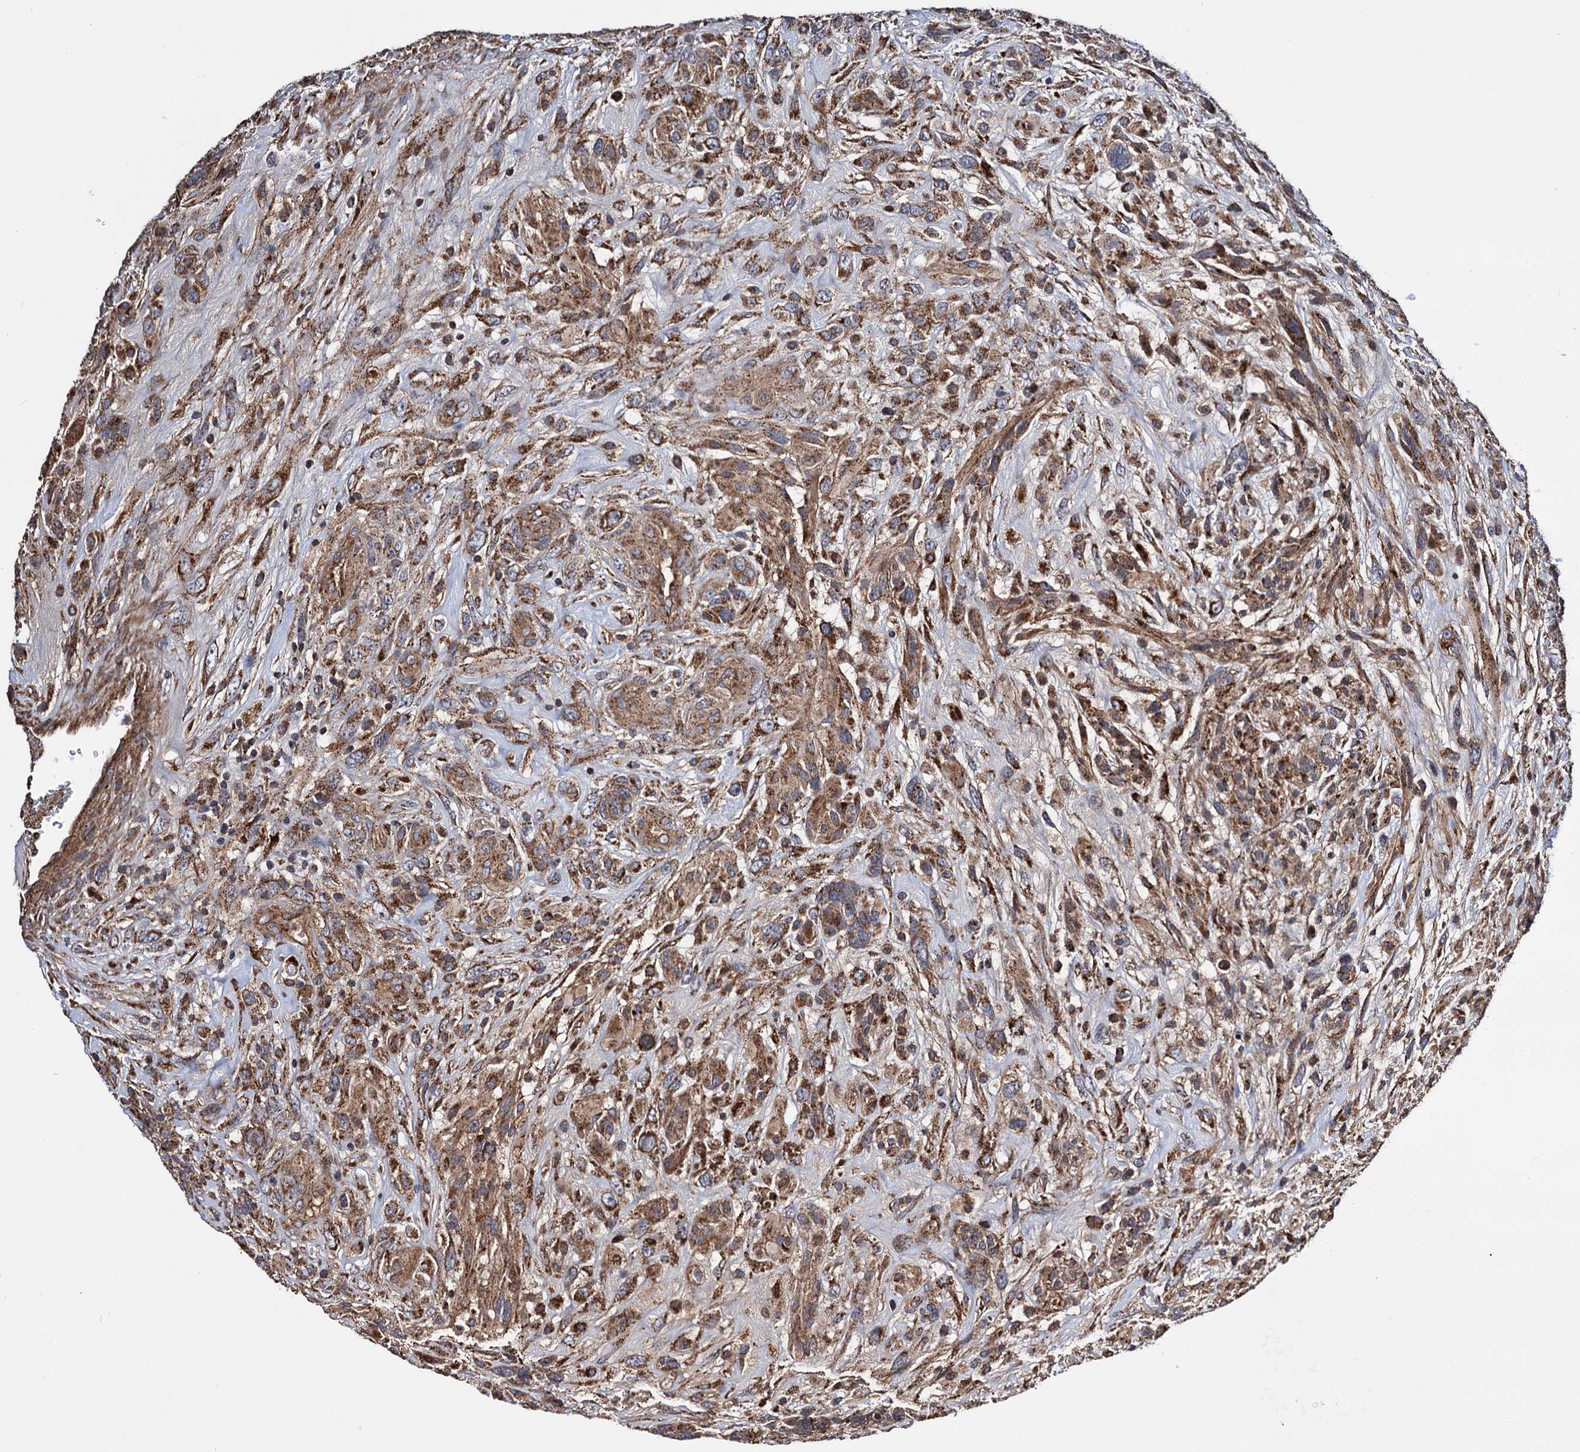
{"staining": {"intensity": "moderate", "quantity": ">75%", "location": "cytoplasmic/membranous"}, "tissue": "glioma", "cell_type": "Tumor cells", "image_type": "cancer", "snomed": [{"axis": "morphology", "description": "Glioma, malignant, High grade"}, {"axis": "topography", "description": "Brain"}], "caption": "IHC of glioma reveals medium levels of moderate cytoplasmic/membranous positivity in approximately >75% of tumor cells.", "gene": "MRPL42", "patient": {"sex": "male", "age": 61}}